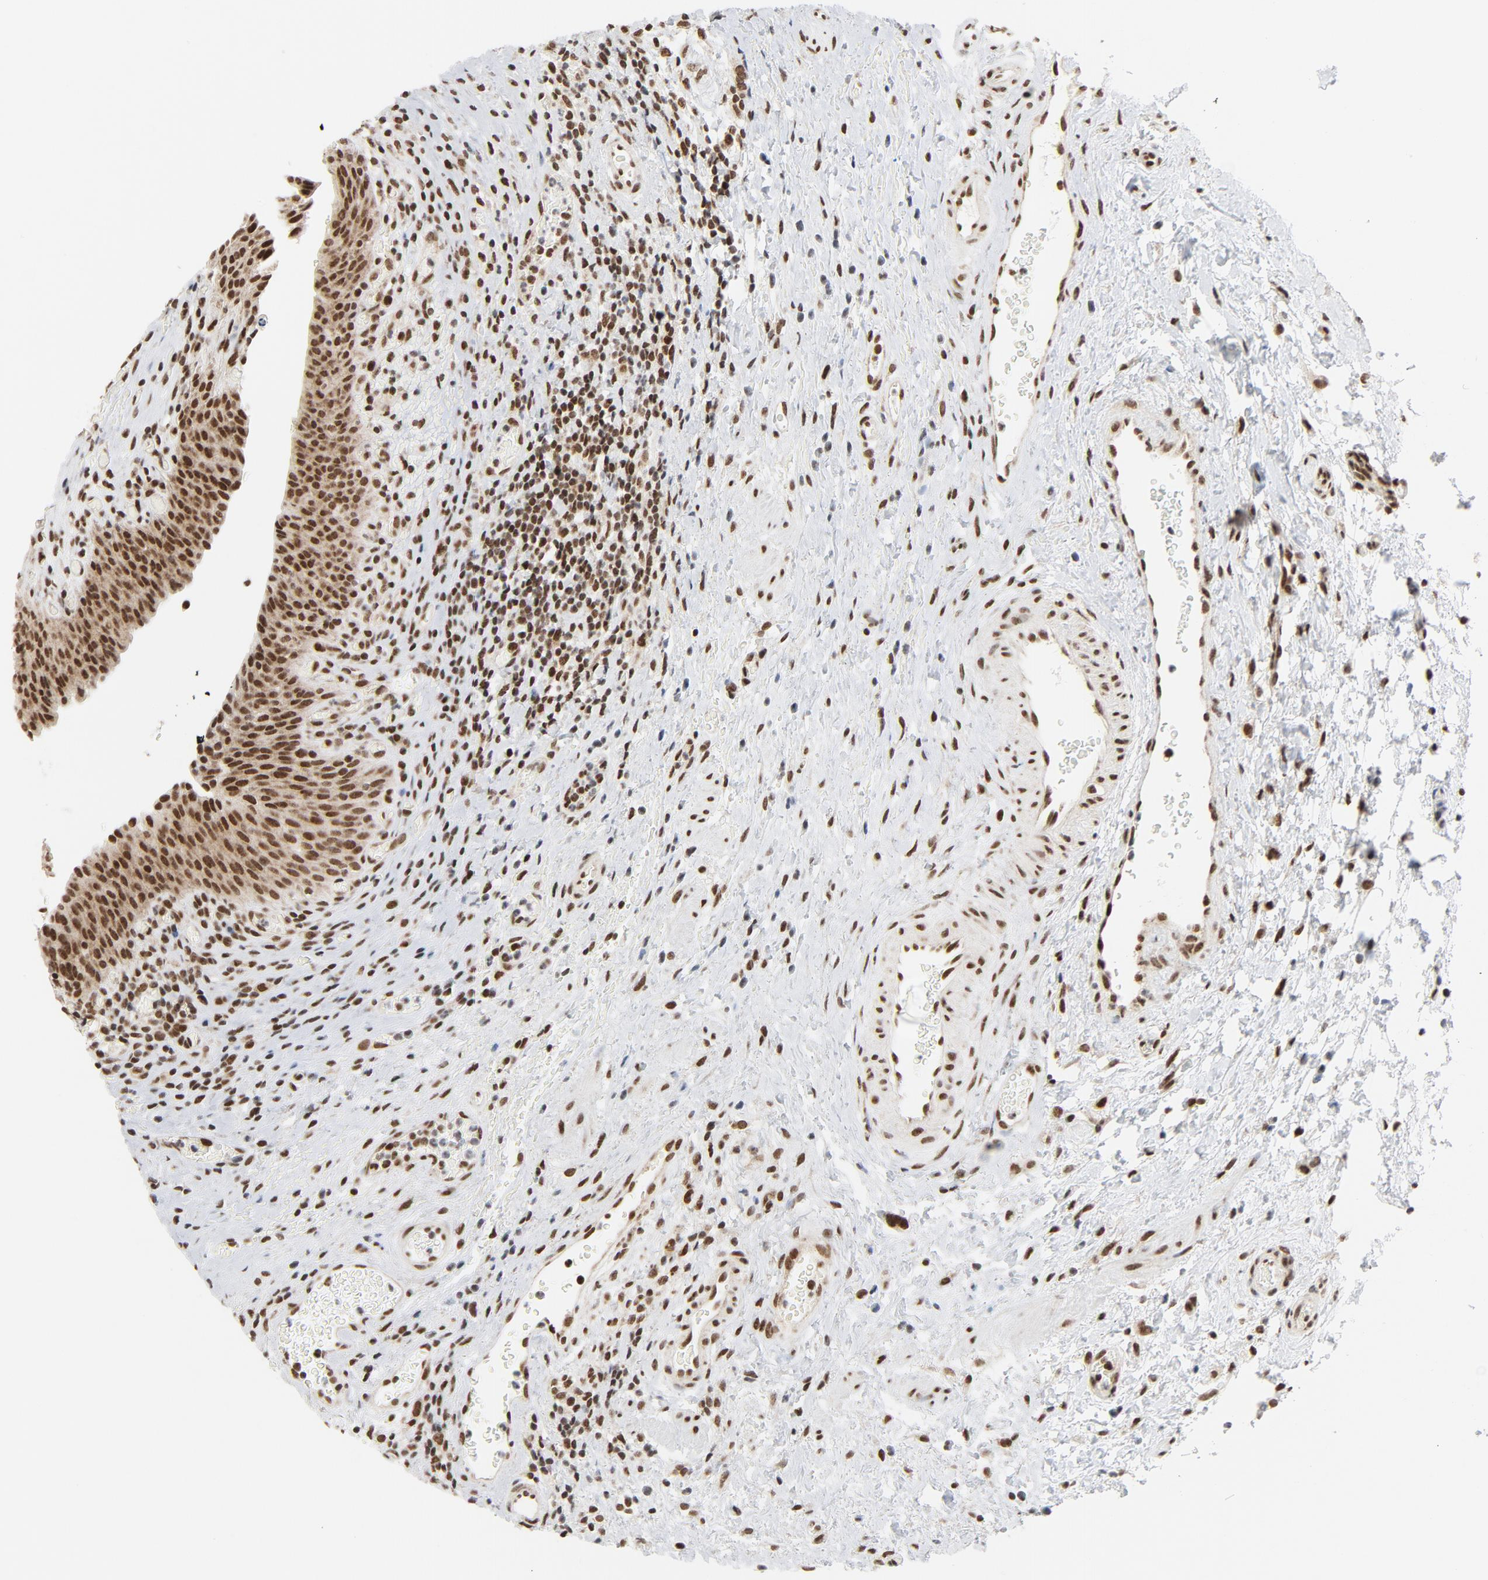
{"staining": {"intensity": "strong", "quantity": ">75%", "location": "nuclear"}, "tissue": "urinary bladder", "cell_type": "Urothelial cells", "image_type": "normal", "snomed": [{"axis": "morphology", "description": "Normal tissue, NOS"}, {"axis": "morphology", "description": "Urothelial carcinoma, High grade"}, {"axis": "topography", "description": "Urinary bladder"}], "caption": "A high-resolution image shows immunohistochemistry (IHC) staining of unremarkable urinary bladder, which exhibits strong nuclear staining in approximately >75% of urothelial cells. The staining is performed using DAB (3,3'-diaminobenzidine) brown chromogen to label protein expression. The nuclei are counter-stained blue using hematoxylin.", "gene": "ERCC1", "patient": {"sex": "male", "age": 51}}